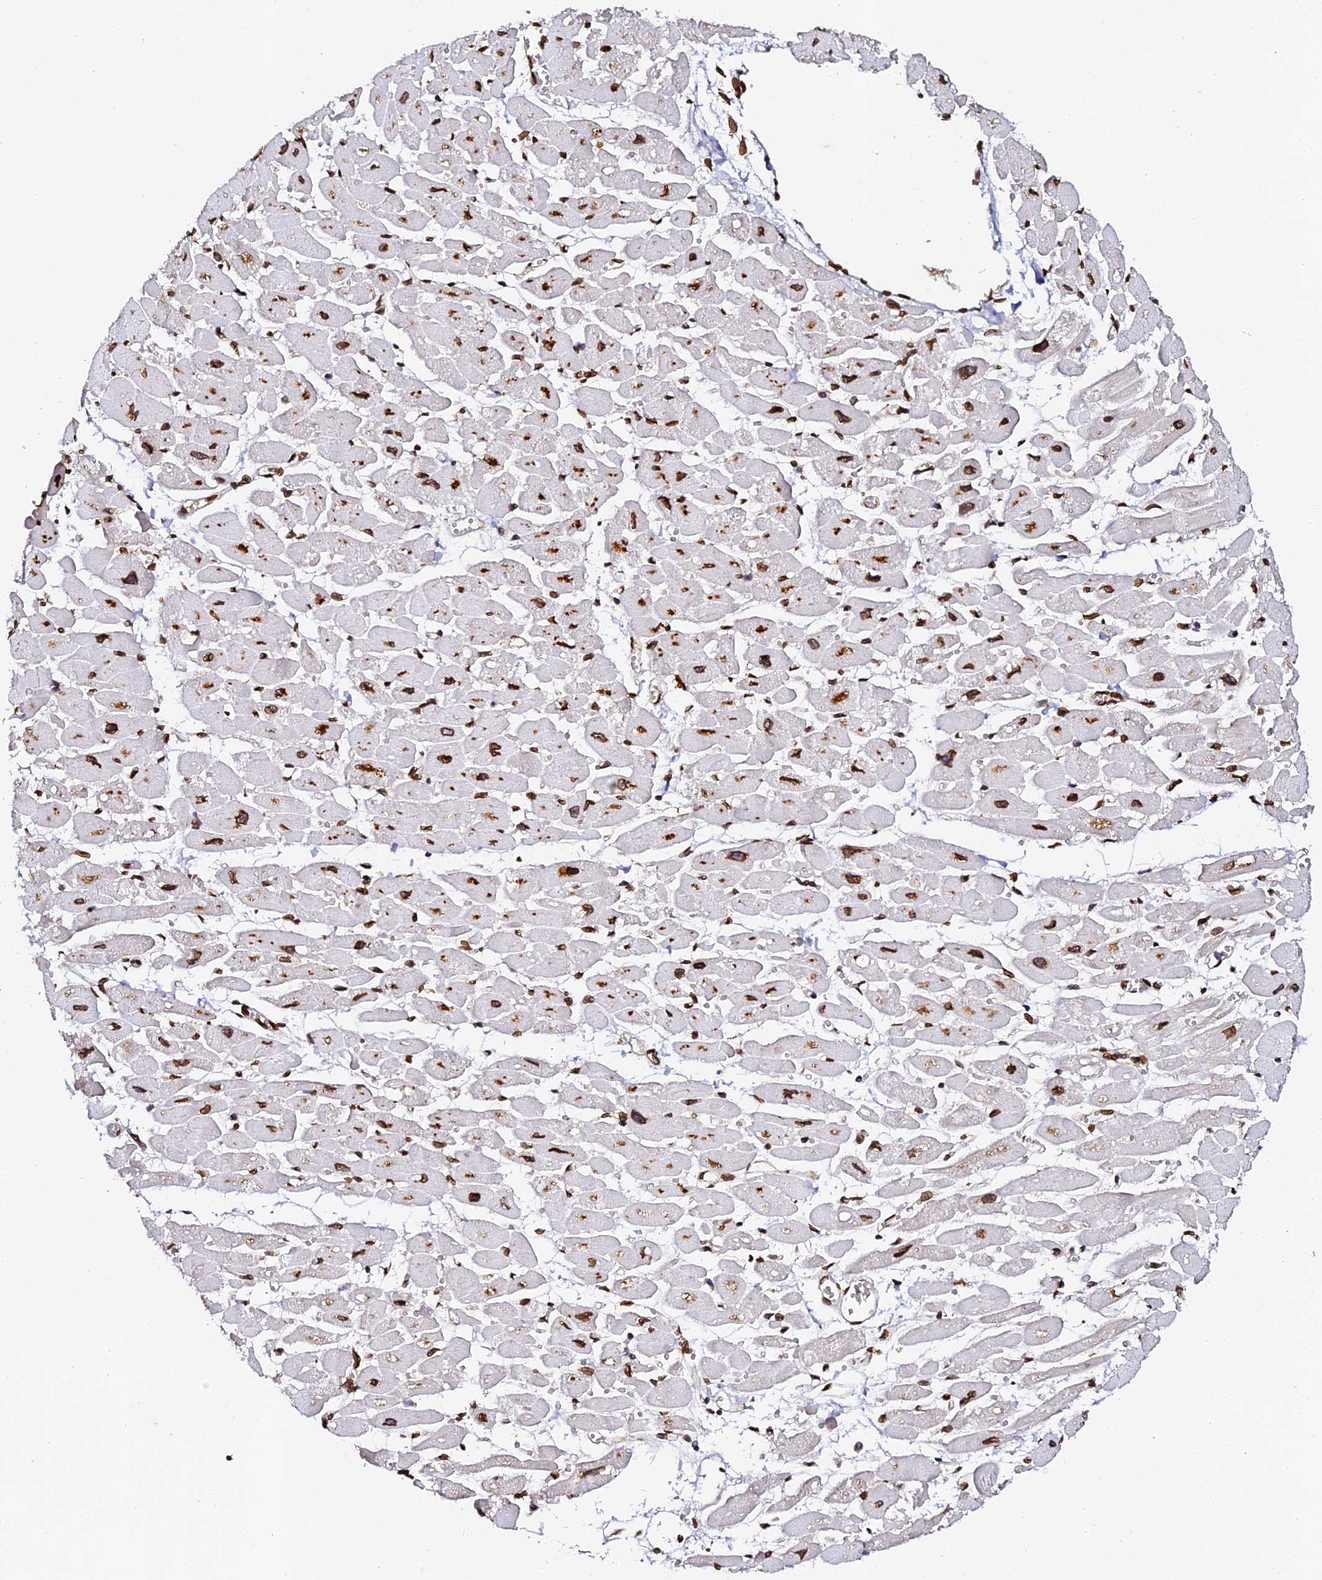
{"staining": {"intensity": "strong", "quantity": ">75%", "location": "cytoplasmic/membranous,nuclear"}, "tissue": "heart muscle", "cell_type": "Cardiomyocytes", "image_type": "normal", "snomed": [{"axis": "morphology", "description": "Normal tissue, NOS"}, {"axis": "topography", "description": "Heart"}], "caption": "Brown immunohistochemical staining in benign human heart muscle demonstrates strong cytoplasmic/membranous,nuclear staining in approximately >75% of cardiomyocytes.", "gene": "ANAPC5", "patient": {"sex": "female", "age": 54}}